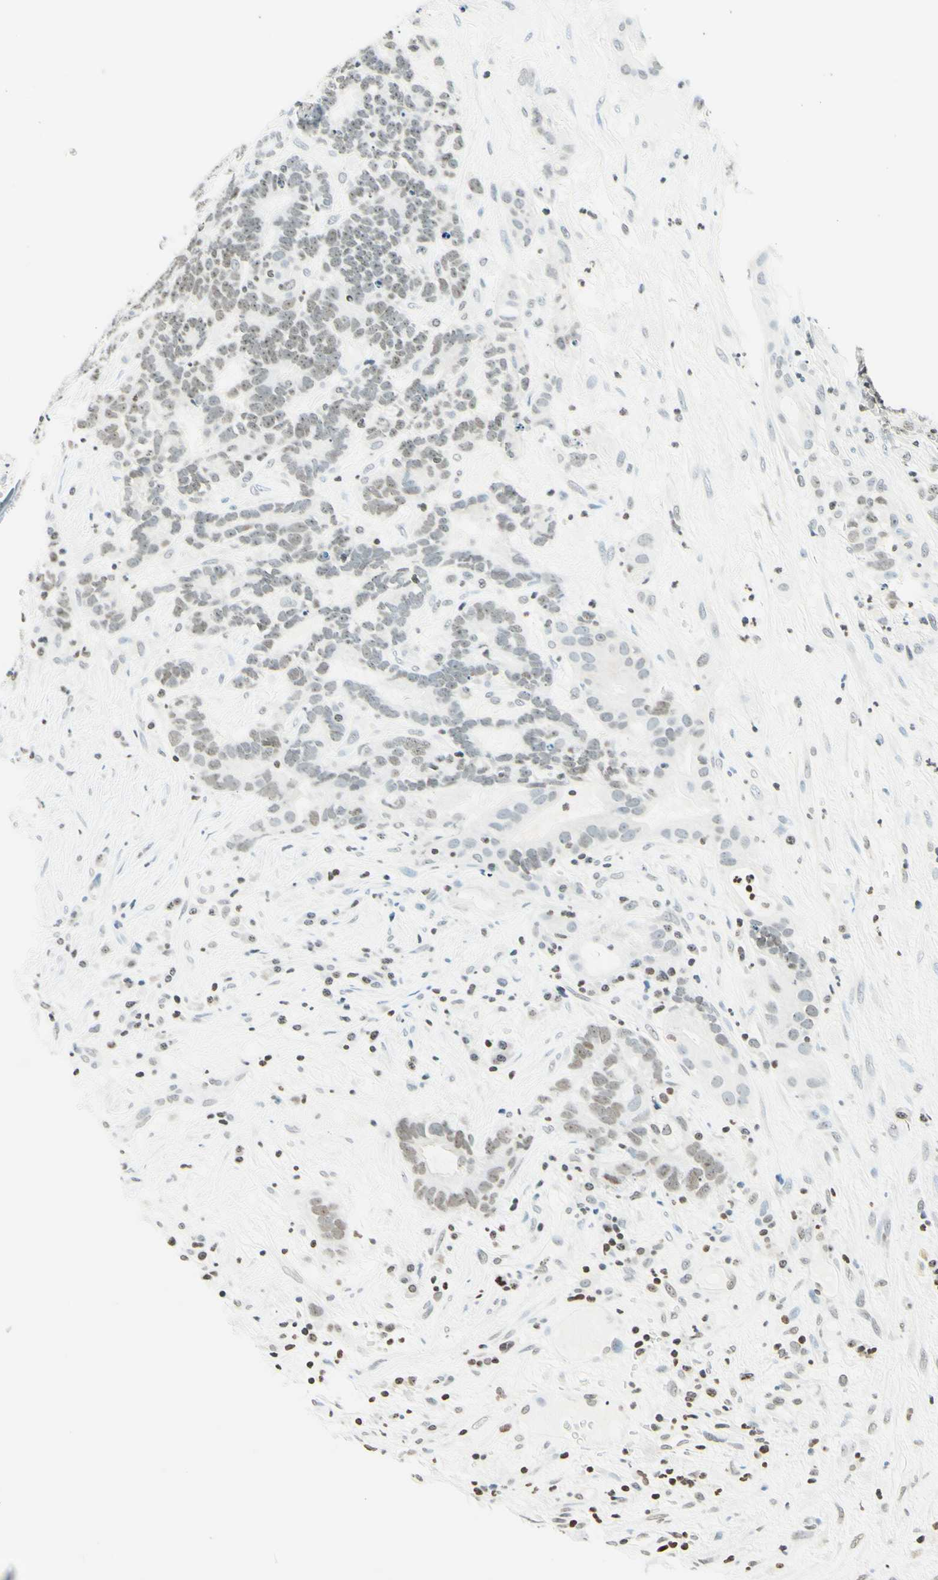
{"staining": {"intensity": "weak", "quantity": "25%-75%", "location": "nuclear"}, "tissue": "testis cancer", "cell_type": "Tumor cells", "image_type": "cancer", "snomed": [{"axis": "morphology", "description": "Carcinoma, Embryonal, NOS"}, {"axis": "topography", "description": "Testis"}], "caption": "The image displays a brown stain indicating the presence of a protein in the nuclear of tumor cells in testis cancer.", "gene": "MSH2", "patient": {"sex": "male", "age": 26}}